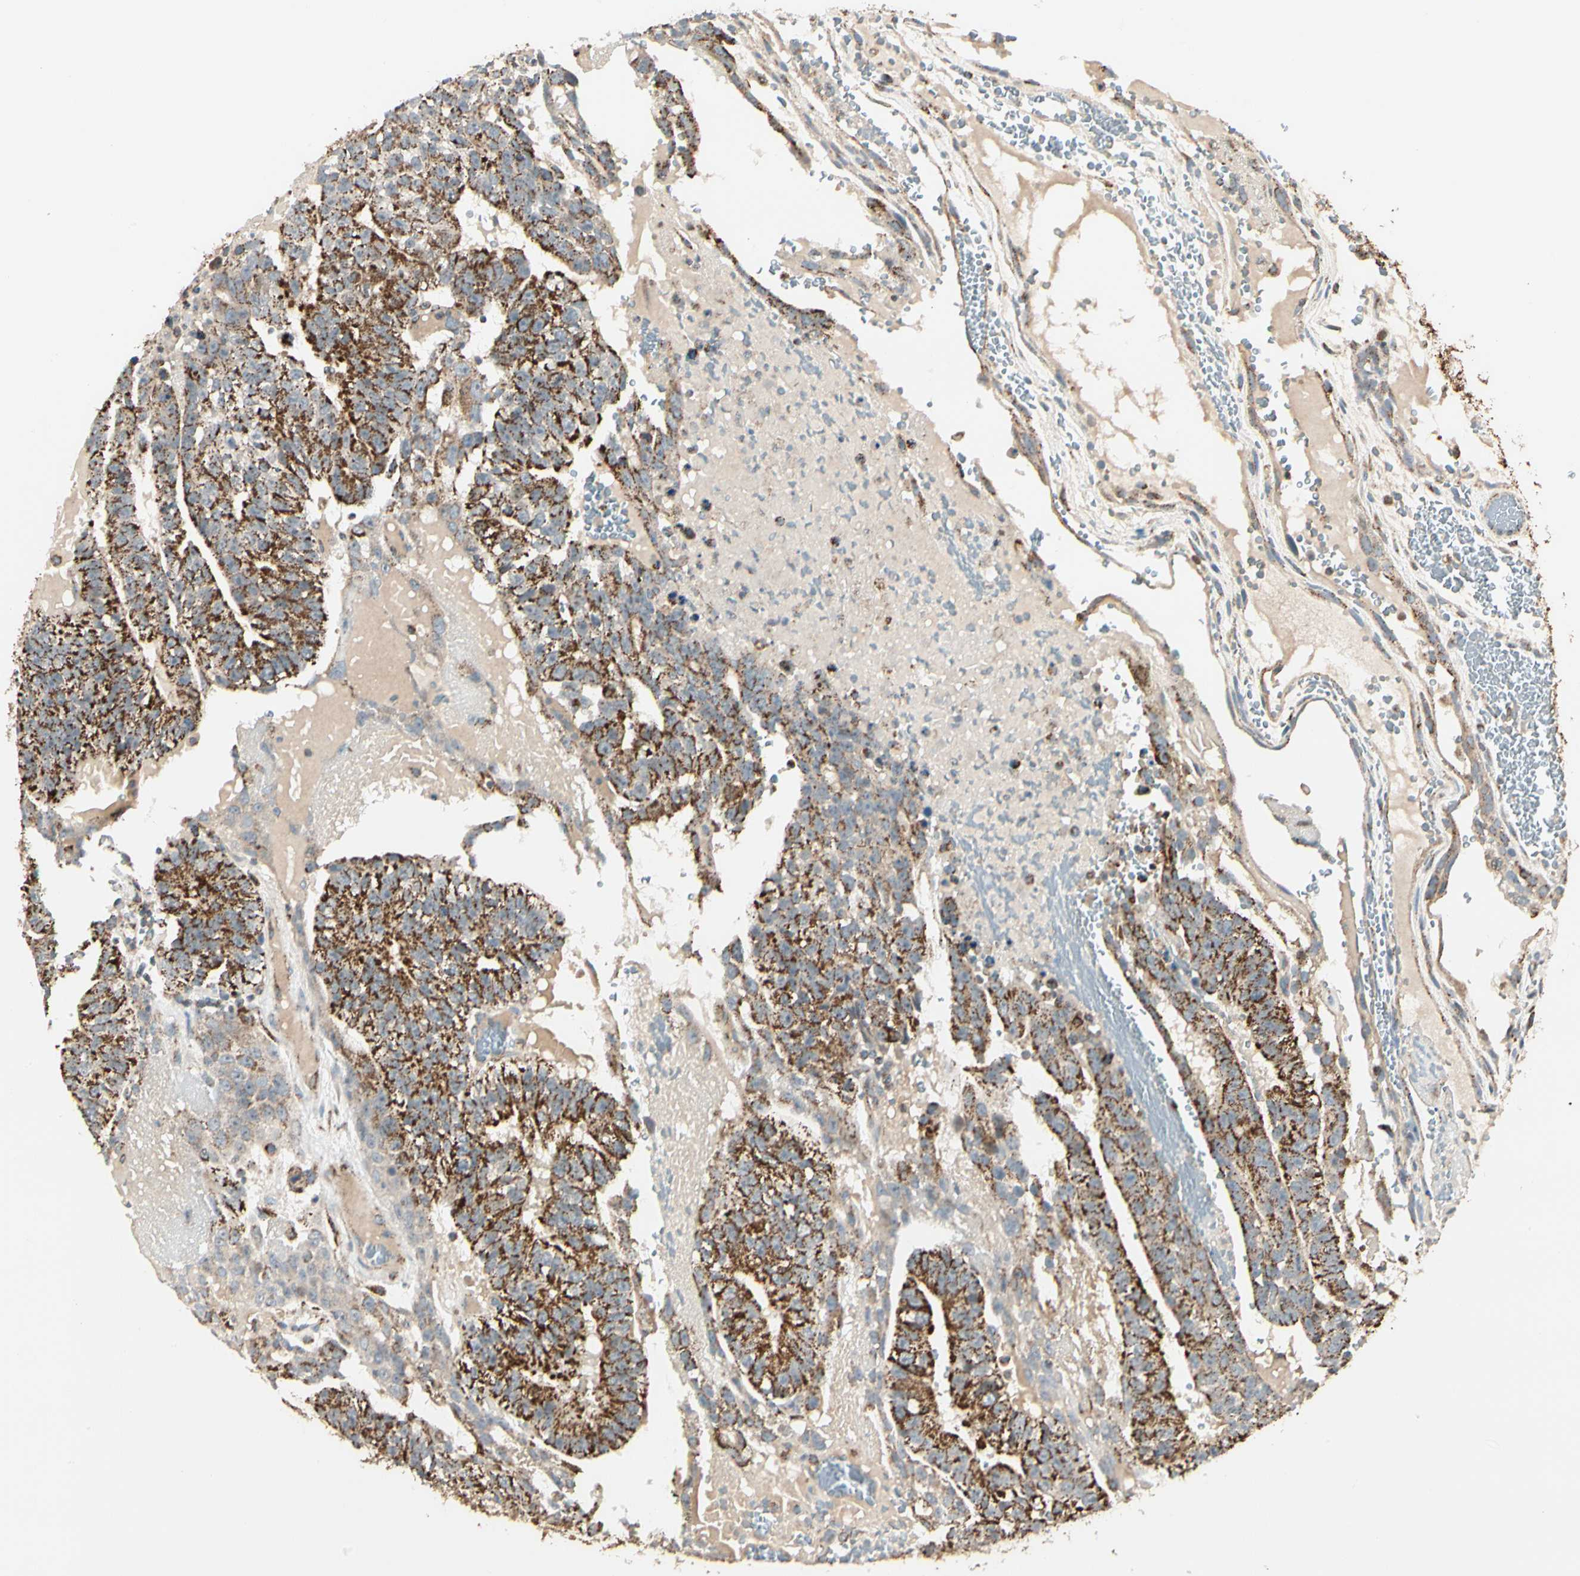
{"staining": {"intensity": "strong", "quantity": ">75%", "location": "cytoplasmic/membranous"}, "tissue": "testis cancer", "cell_type": "Tumor cells", "image_type": "cancer", "snomed": [{"axis": "morphology", "description": "Seminoma, NOS"}, {"axis": "morphology", "description": "Carcinoma, Embryonal, NOS"}, {"axis": "topography", "description": "Testis"}], "caption": "High-power microscopy captured an immunohistochemistry photomicrograph of embryonal carcinoma (testis), revealing strong cytoplasmic/membranous expression in about >75% of tumor cells.", "gene": "ANKS6", "patient": {"sex": "male", "age": 52}}